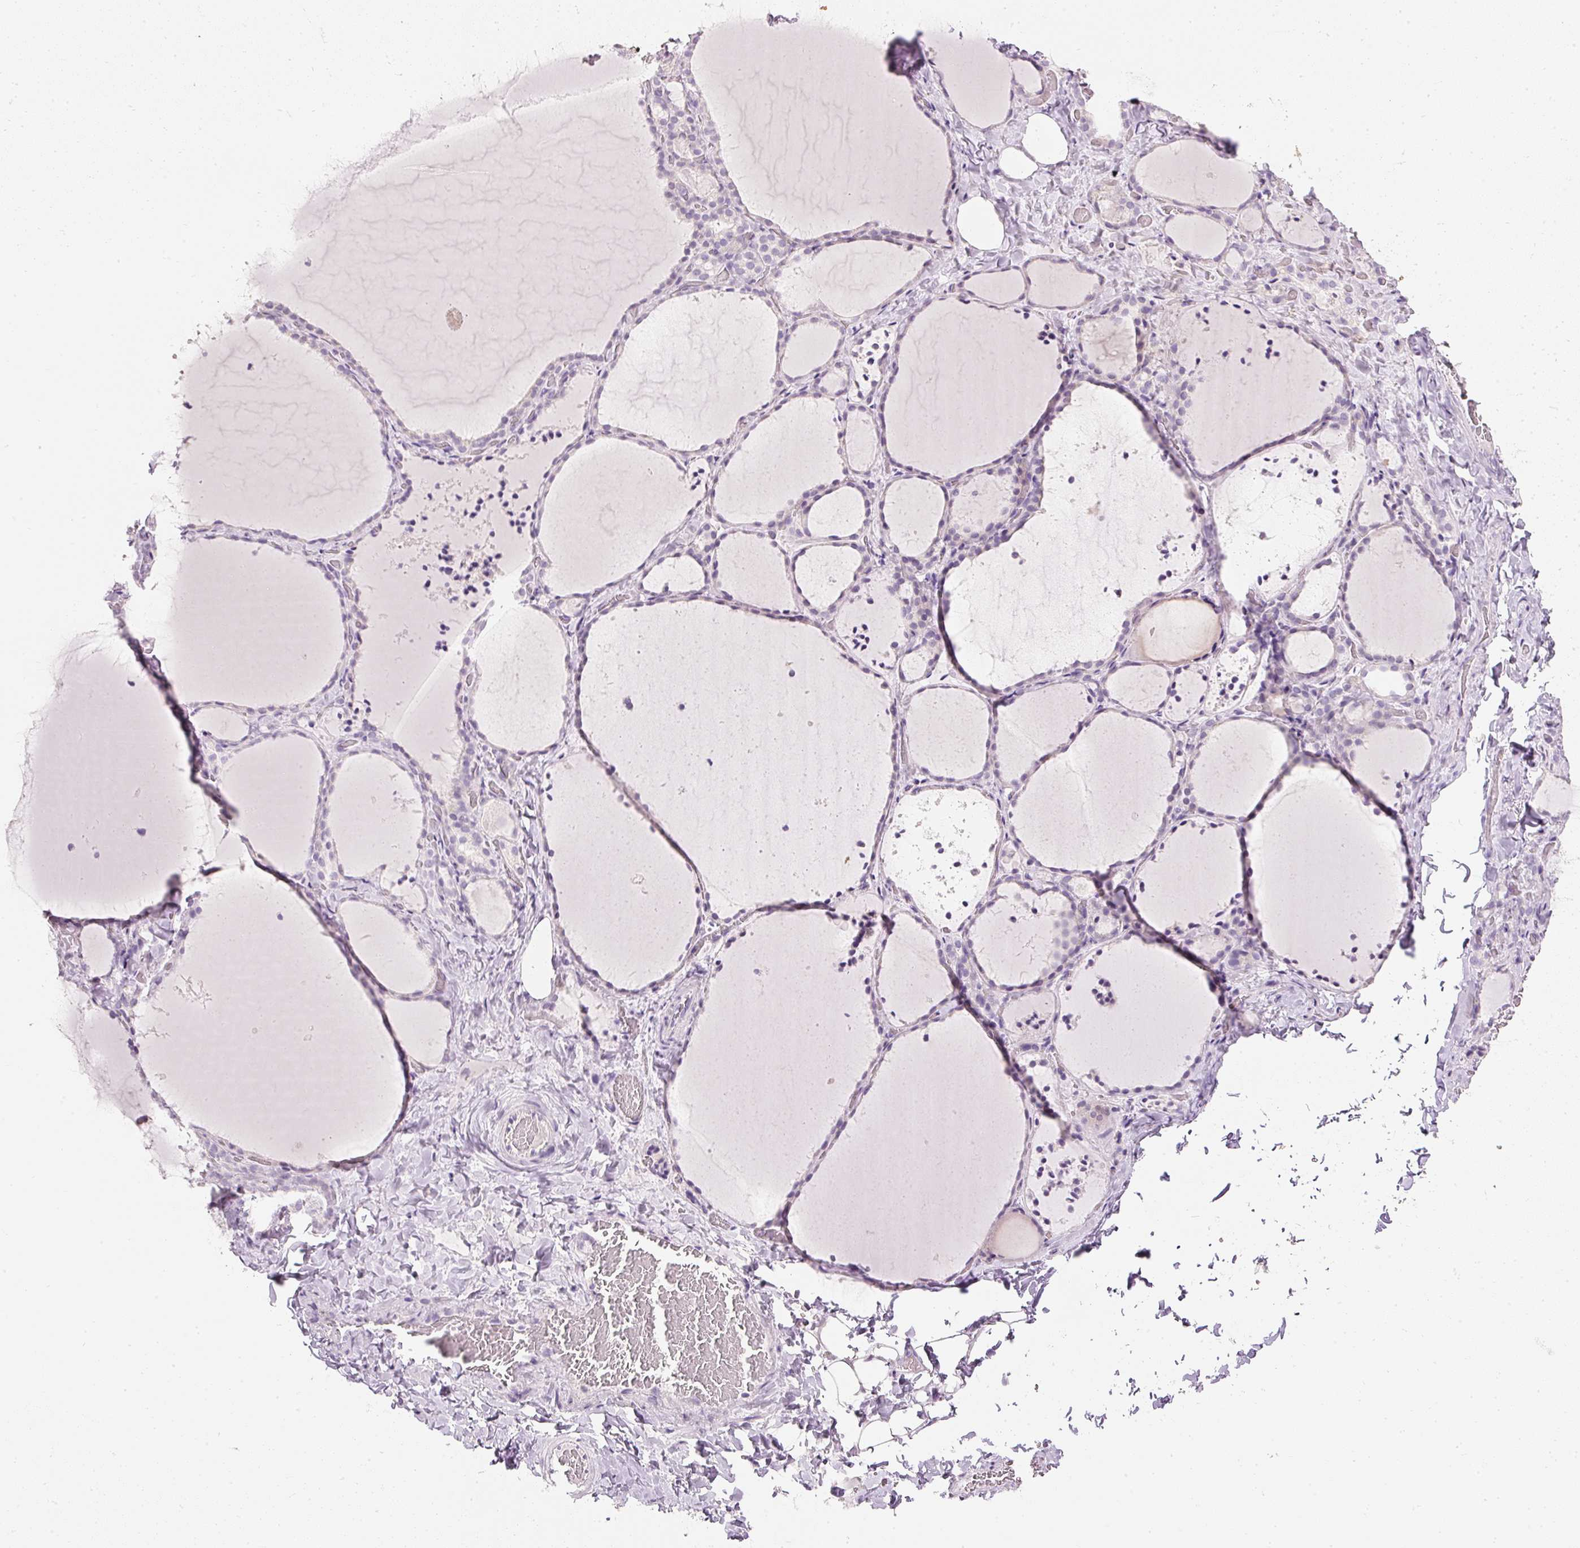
{"staining": {"intensity": "negative", "quantity": "none", "location": "none"}, "tissue": "thyroid gland", "cell_type": "Glandular cells", "image_type": "normal", "snomed": [{"axis": "morphology", "description": "Normal tissue, NOS"}, {"axis": "topography", "description": "Thyroid gland"}], "caption": "Micrograph shows no protein expression in glandular cells of normal thyroid gland.", "gene": "ELAVL3", "patient": {"sex": "female", "age": 22}}